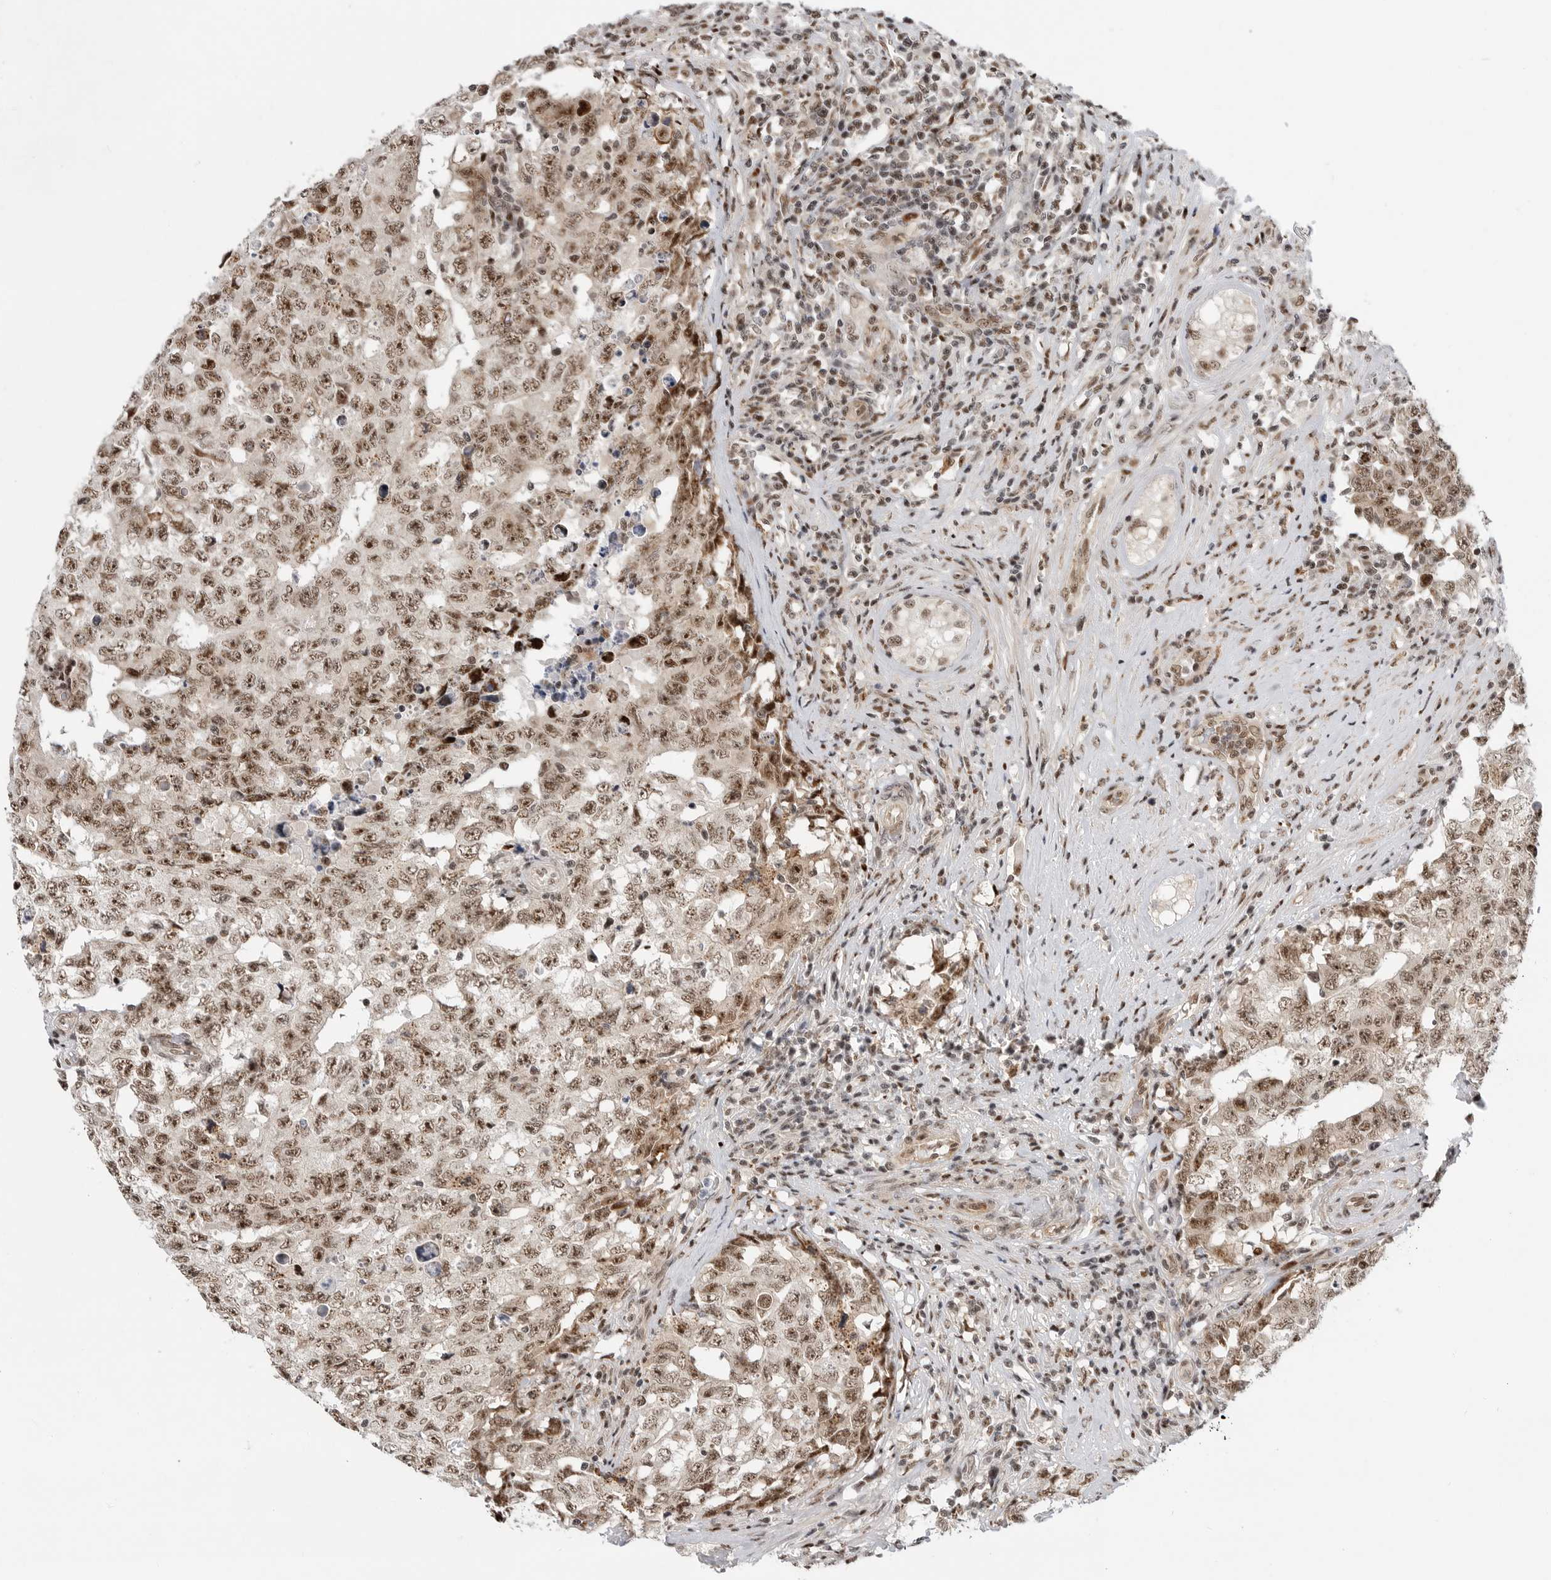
{"staining": {"intensity": "moderate", "quantity": ">75%", "location": "nuclear"}, "tissue": "testis cancer", "cell_type": "Tumor cells", "image_type": "cancer", "snomed": [{"axis": "morphology", "description": "Carcinoma, Embryonal, NOS"}, {"axis": "topography", "description": "Testis"}], "caption": "Moderate nuclear positivity is seen in approximately >75% of tumor cells in testis cancer (embryonal carcinoma).", "gene": "GPATCH2", "patient": {"sex": "male", "age": 26}}